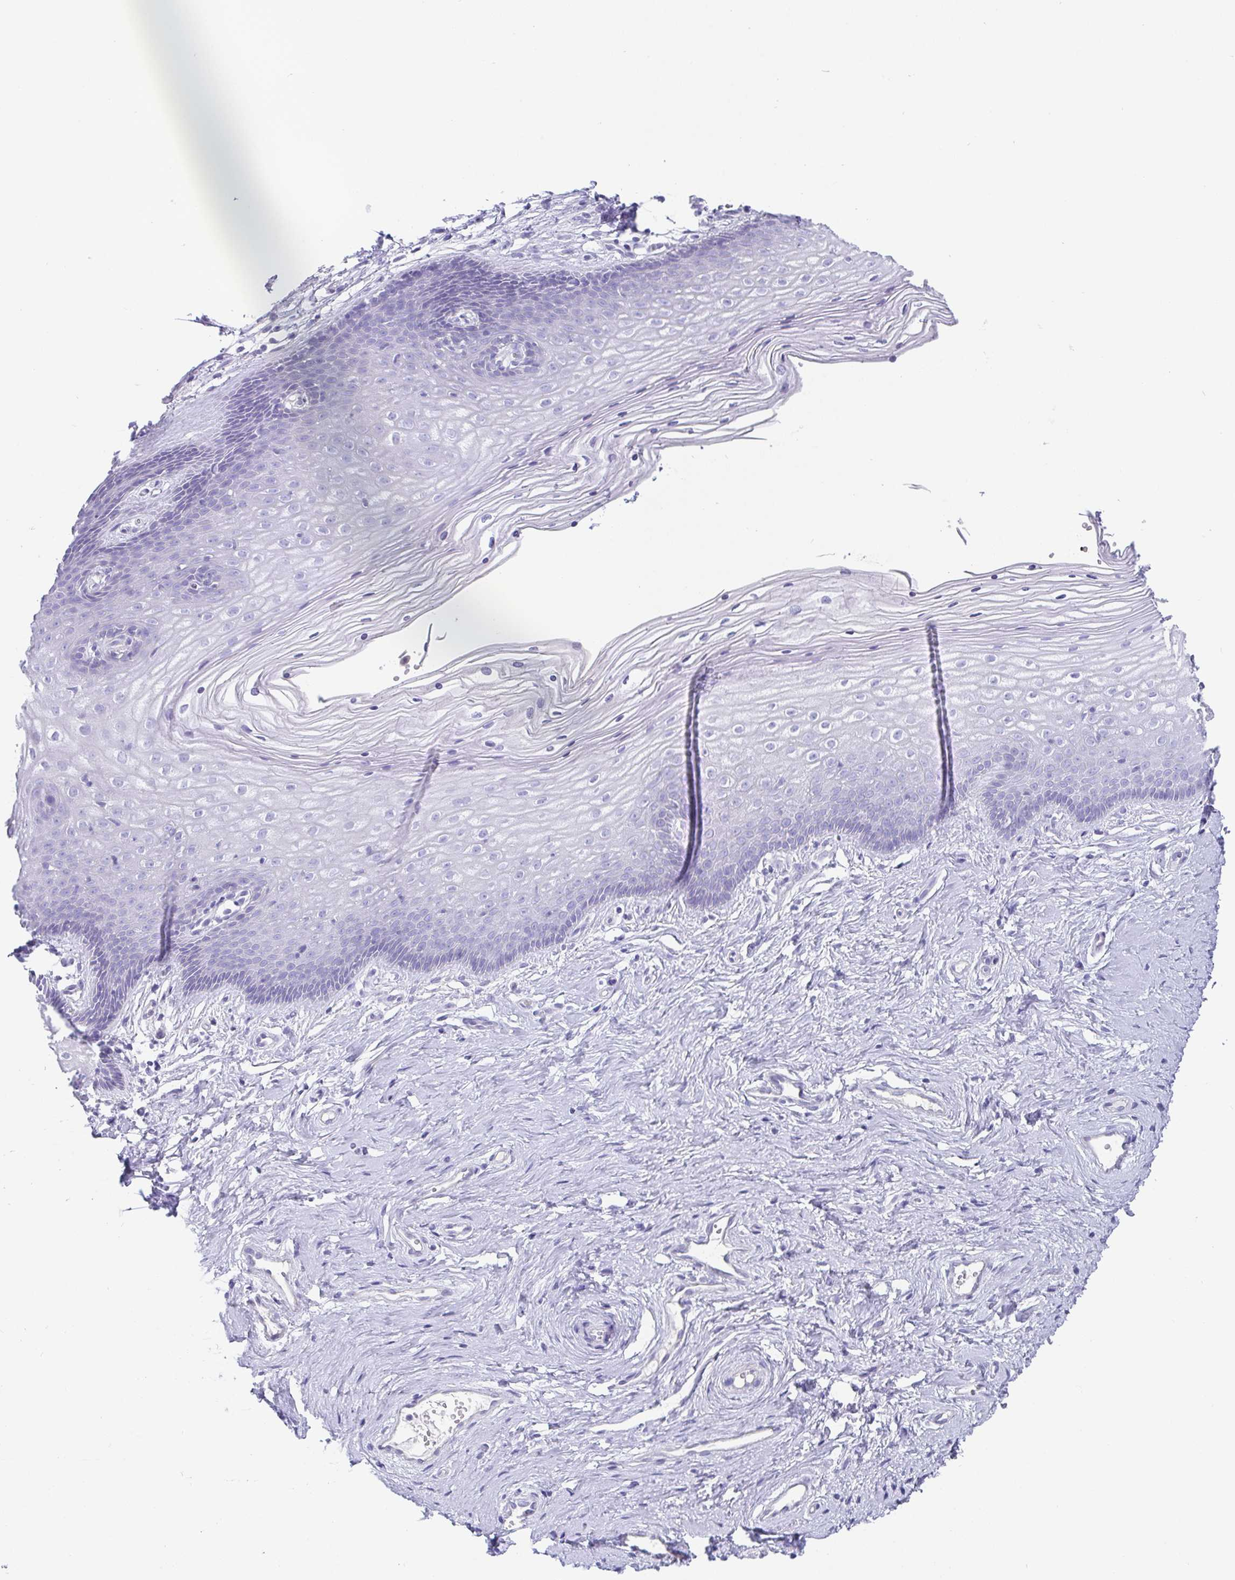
{"staining": {"intensity": "negative", "quantity": "none", "location": "none"}, "tissue": "vagina", "cell_type": "Squamous epithelial cells", "image_type": "normal", "snomed": [{"axis": "morphology", "description": "Normal tissue, NOS"}, {"axis": "topography", "description": "Vagina"}], "caption": "High power microscopy micrograph of an IHC image of normal vagina, revealing no significant positivity in squamous epithelial cells. The staining was performed using DAB (3,3'-diaminobenzidine) to visualize the protein expression in brown, while the nuclei were stained in blue with hematoxylin (Magnification: 20x).", "gene": "SCGN", "patient": {"sex": "female", "age": 38}}